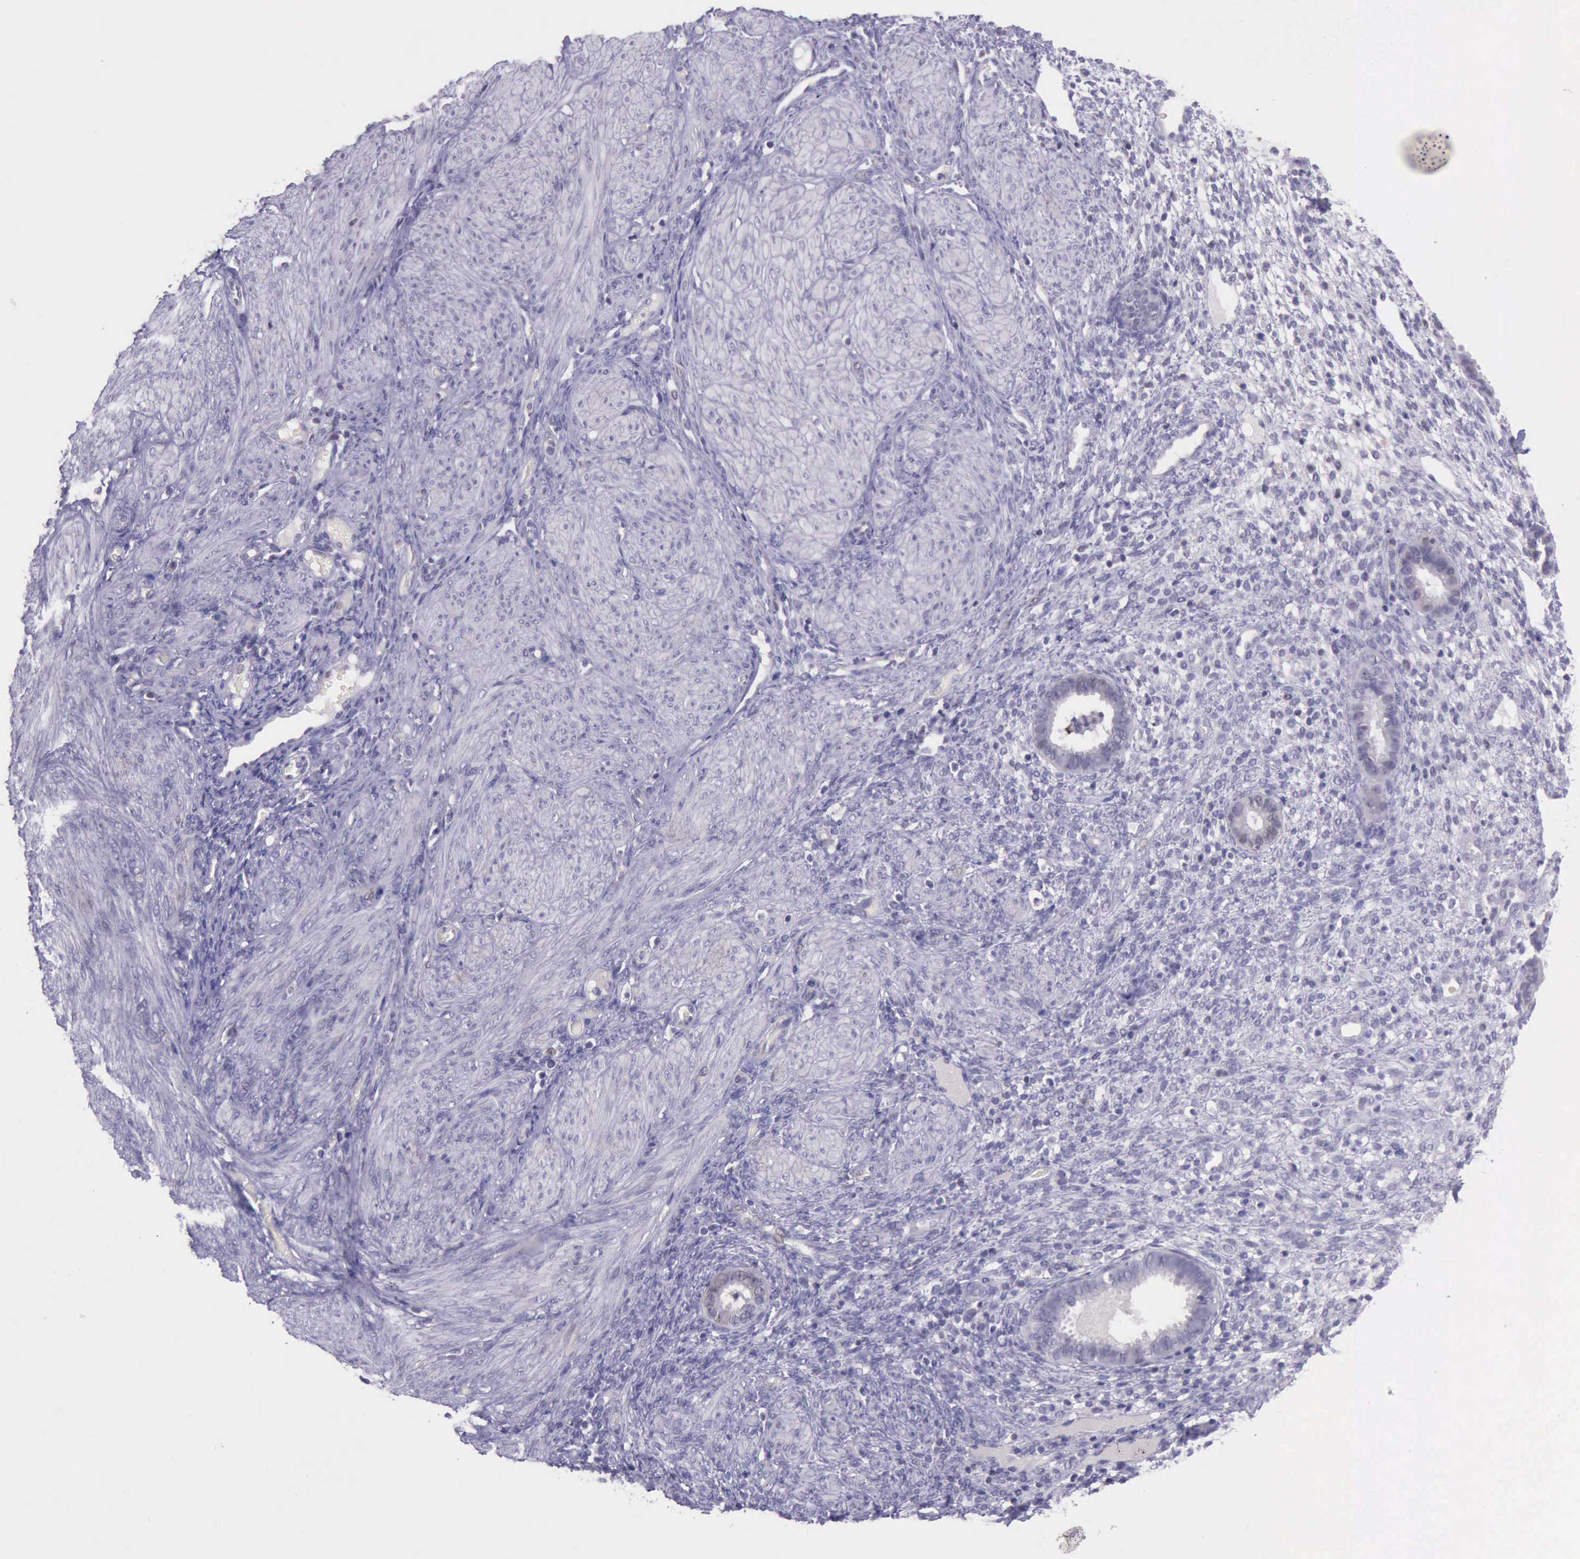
{"staining": {"intensity": "negative", "quantity": "none", "location": "none"}, "tissue": "endometrium", "cell_type": "Cells in endometrial stroma", "image_type": "normal", "snomed": [{"axis": "morphology", "description": "Normal tissue, NOS"}, {"axis": "topography", "description": "Endometrium"}], "caption": "Cells in endometrial stroma show no significant protein staining in unremarkable endometrium. (DAB (3,3'-diaminobenzidine) IHC visualized using brightfield microscopy, high magnification).", "gene": "PARP1", "patient": {"sex": "female", "age": 72}}